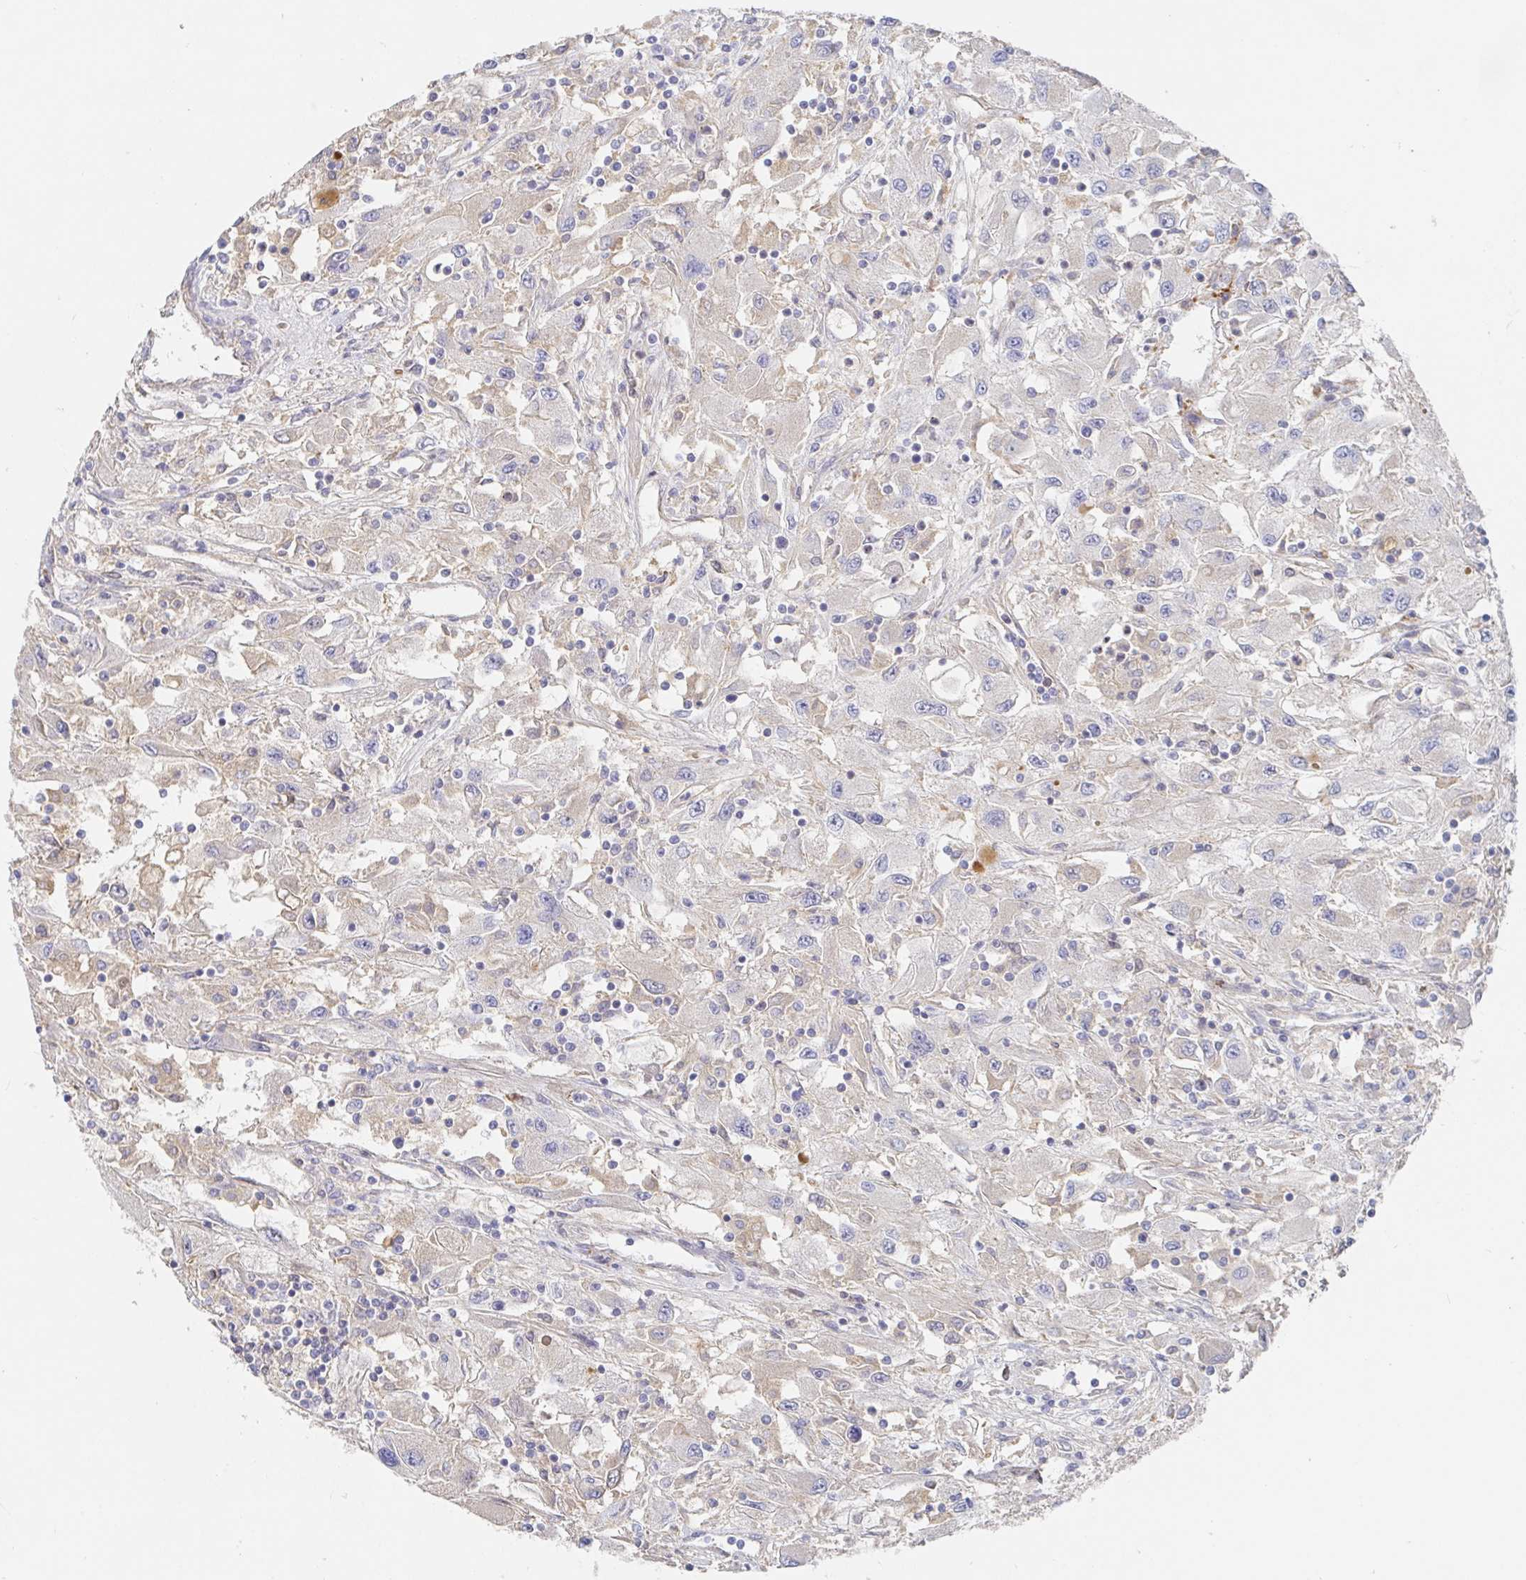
{"staining": {"intensity": "negative", "quantity": "none", "location": "none"}, "tissue": "renal cancer", "cell_type": "Tumor cells", "image_type": "cancer", "snomed": [{"axis": "morphology", "description": "Adenocarcinoma, NOS"}, {"axis": "topography", "description": "Kidney"}], "caption": "Protein analysis of renal cancer exhibits no significant expression in tumor cells.", "gene": "IRAK2", "patient": {"sex": "female", "age": 67}}